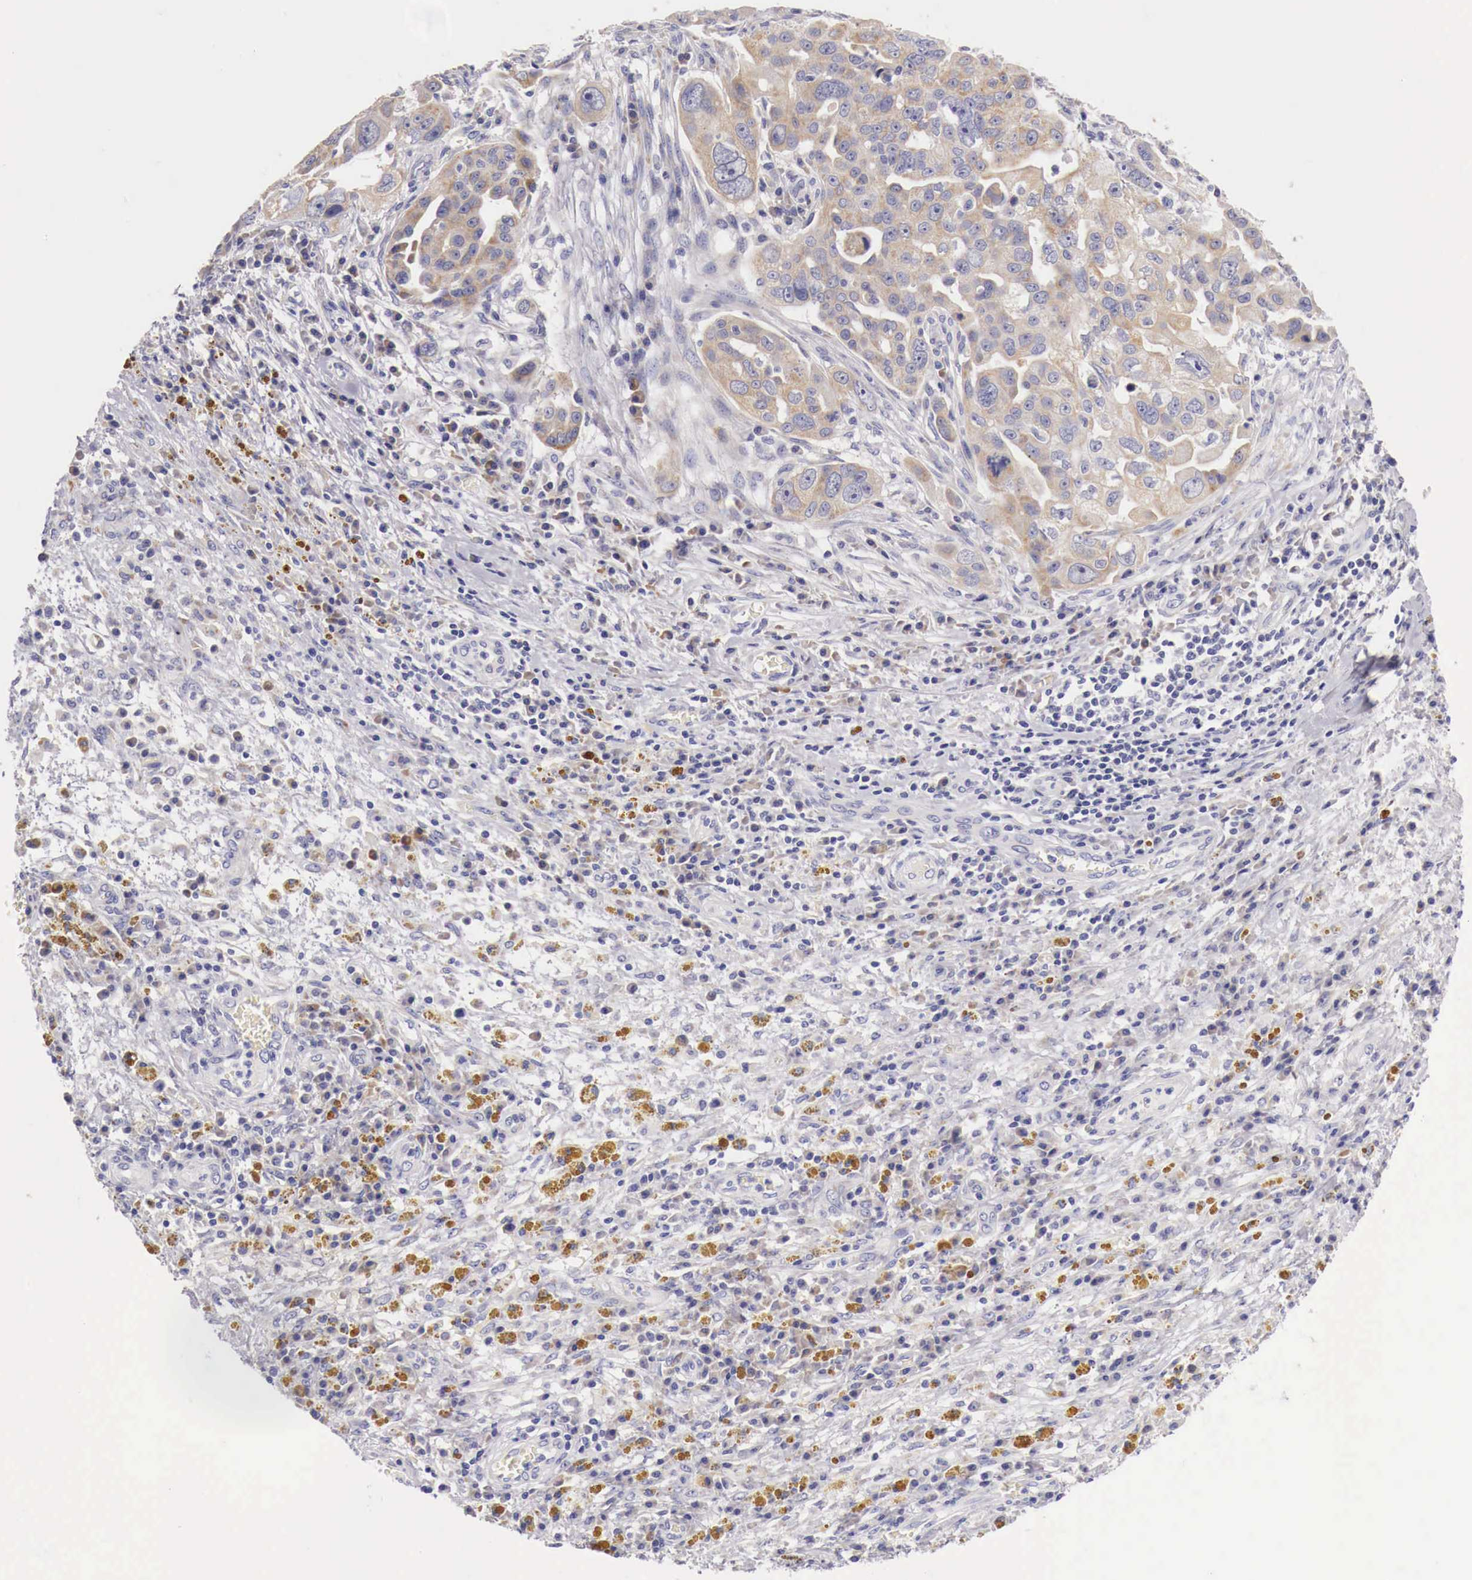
{"staining": {"intensity": "weak", "quantity": "25%-75%", "location": "cytoplasmic/membranous"}, "tissue": "ovarian cancer", "cell_type": "Tumor cells", "image_type": "cancer", "snomed": [{"axis": "morphology", "description": "Carcinoma, endometroid"}, {"axis": "topography", "description": "Ovary"}], "caption": "A high-resolution image shows IHC staining of ovarian endometroid carcinoma, which shows weak cytoplasmic/membranous staining in approximately 25%-75% of tumor cells.", "gene": "NREP", "patient": {"sex": "female", "age": 75}}